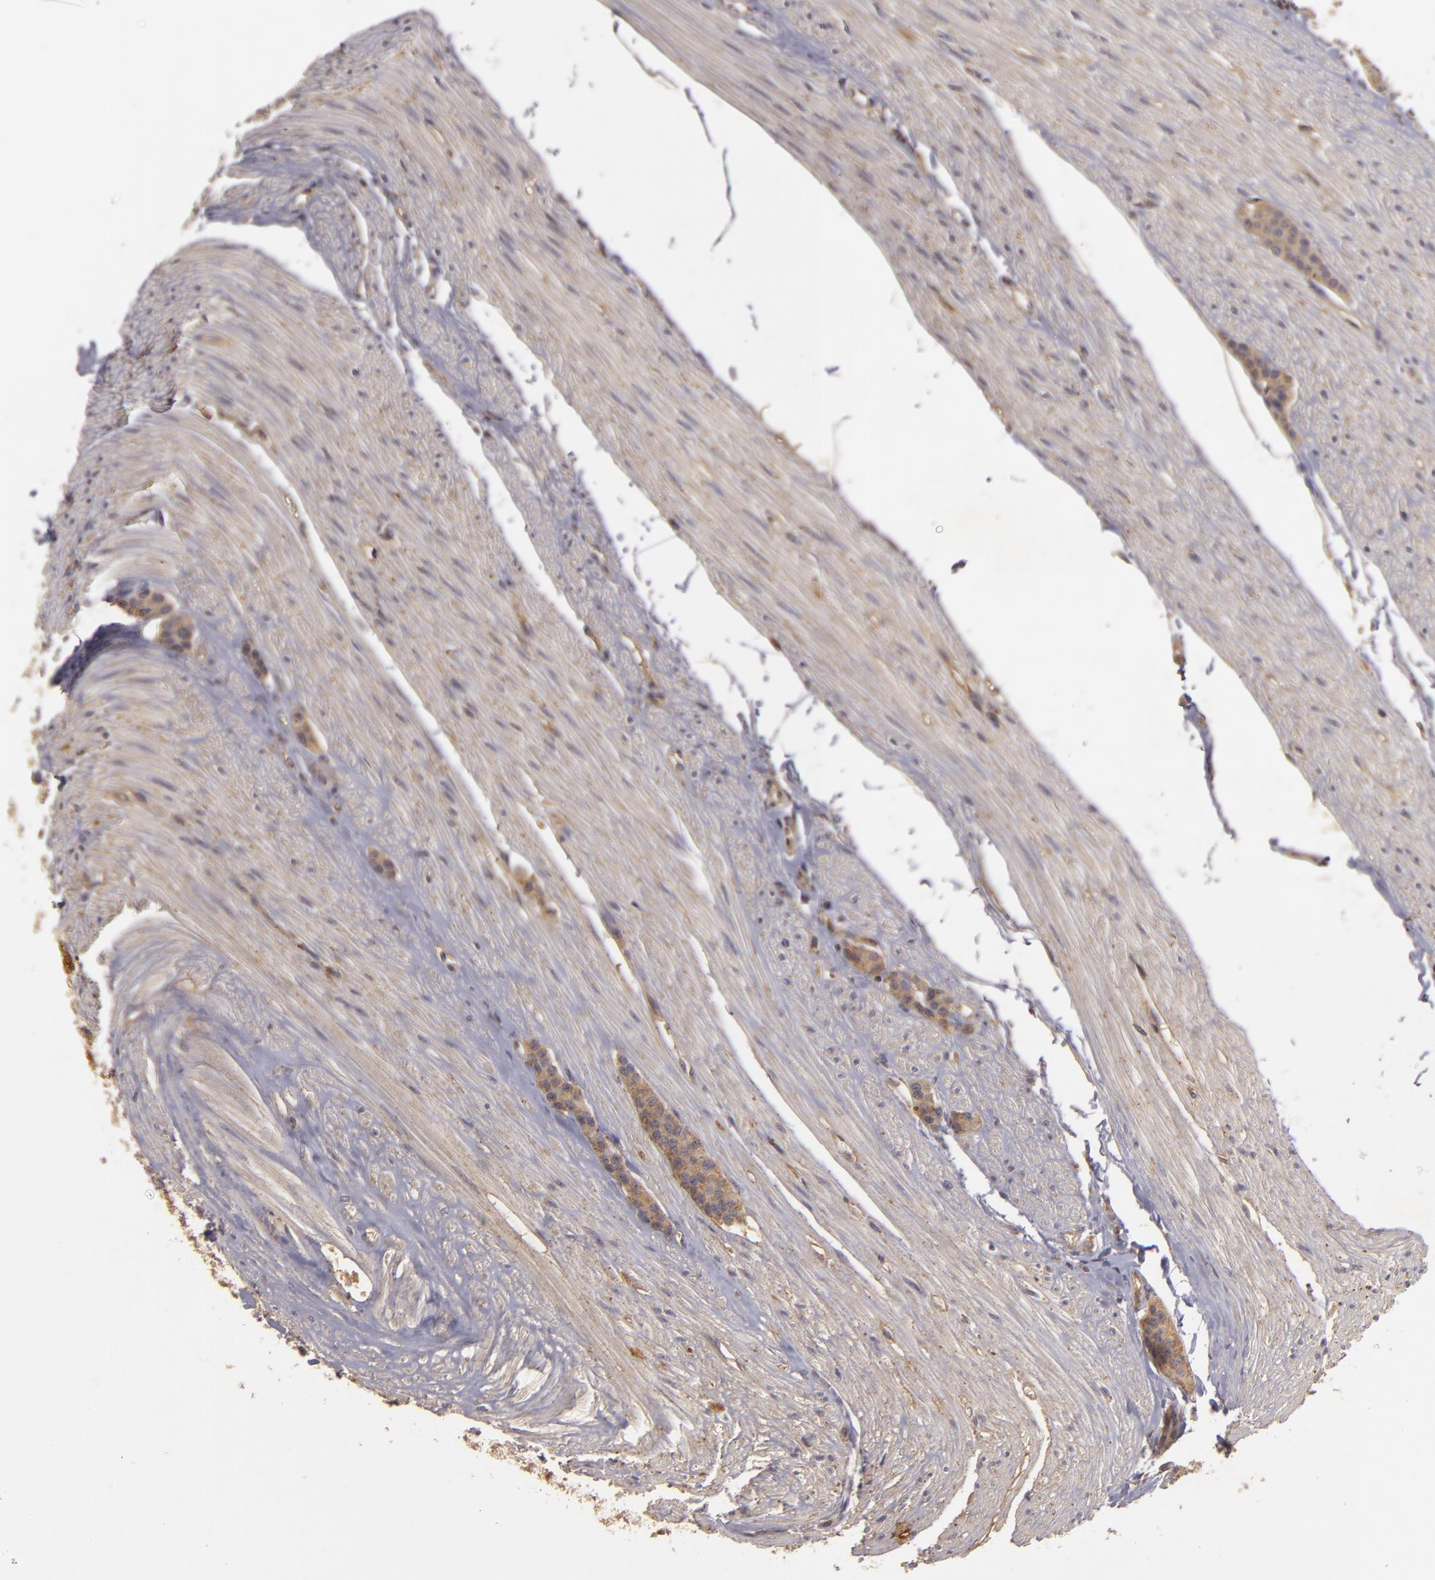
{"staining": {"intensity": "moderate", "quantity": ">75%", "location": "cytoplasmic/membranous"}, "tissue": "carcinoid", "cell_type": "Tumor cells", "image_type": "cancer", "snomed": [{"axis": "morphology", "description": "Carcinoid, malignant, NOS"}, {"axis": "topography", "description": "Small intestine"}], "caption": "Human carcinoid (malignant) stained with a protein marker displays moderate staining in tumor cells.", "gene": "HRAS", "patient": {"sex": "male", "age": 60}}